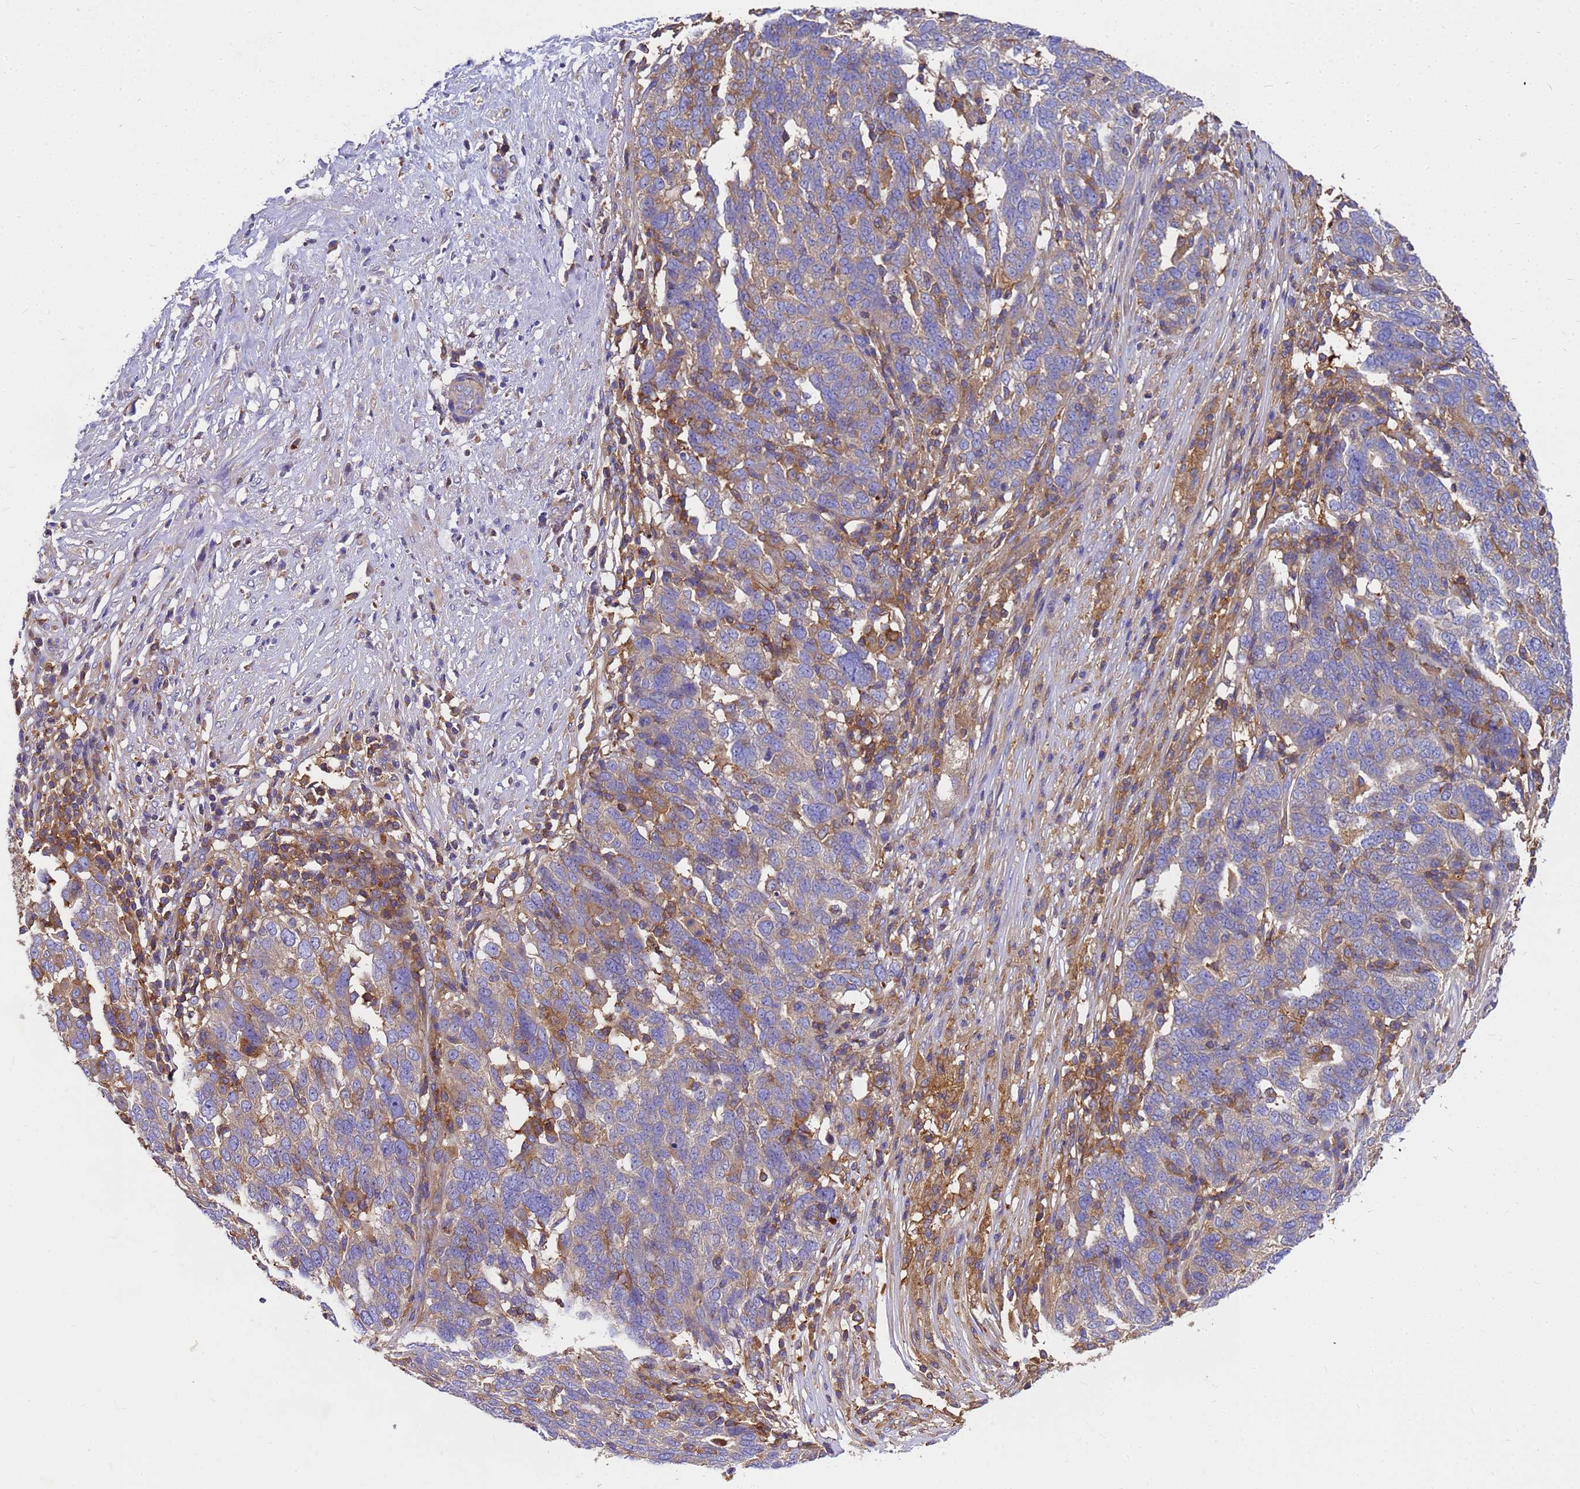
{"staining": {"intensity": "weak", "quantity": "25%-75%", "location": "cytoplasmic/membranous"}, "tissue": "ovarian cancer", "cell_type": "Tumor cells", "image_type": "cancer", "snomed": [{"axis": "morphology", "description": "Cystadenocarcinoma, serous, NOS"}, {"axis": "topography", "description": "Ovary"}], "caption": "Immunohistochemistry histopathology image of ovarian cancer stained for a protein (brown), which exhibits low levels of weak cytoplasmic/membranous positivity in approximately 25%-75% of tumor cells.", "gene": "ZNF235", "patient": {"sex": "female", "age": 59}}